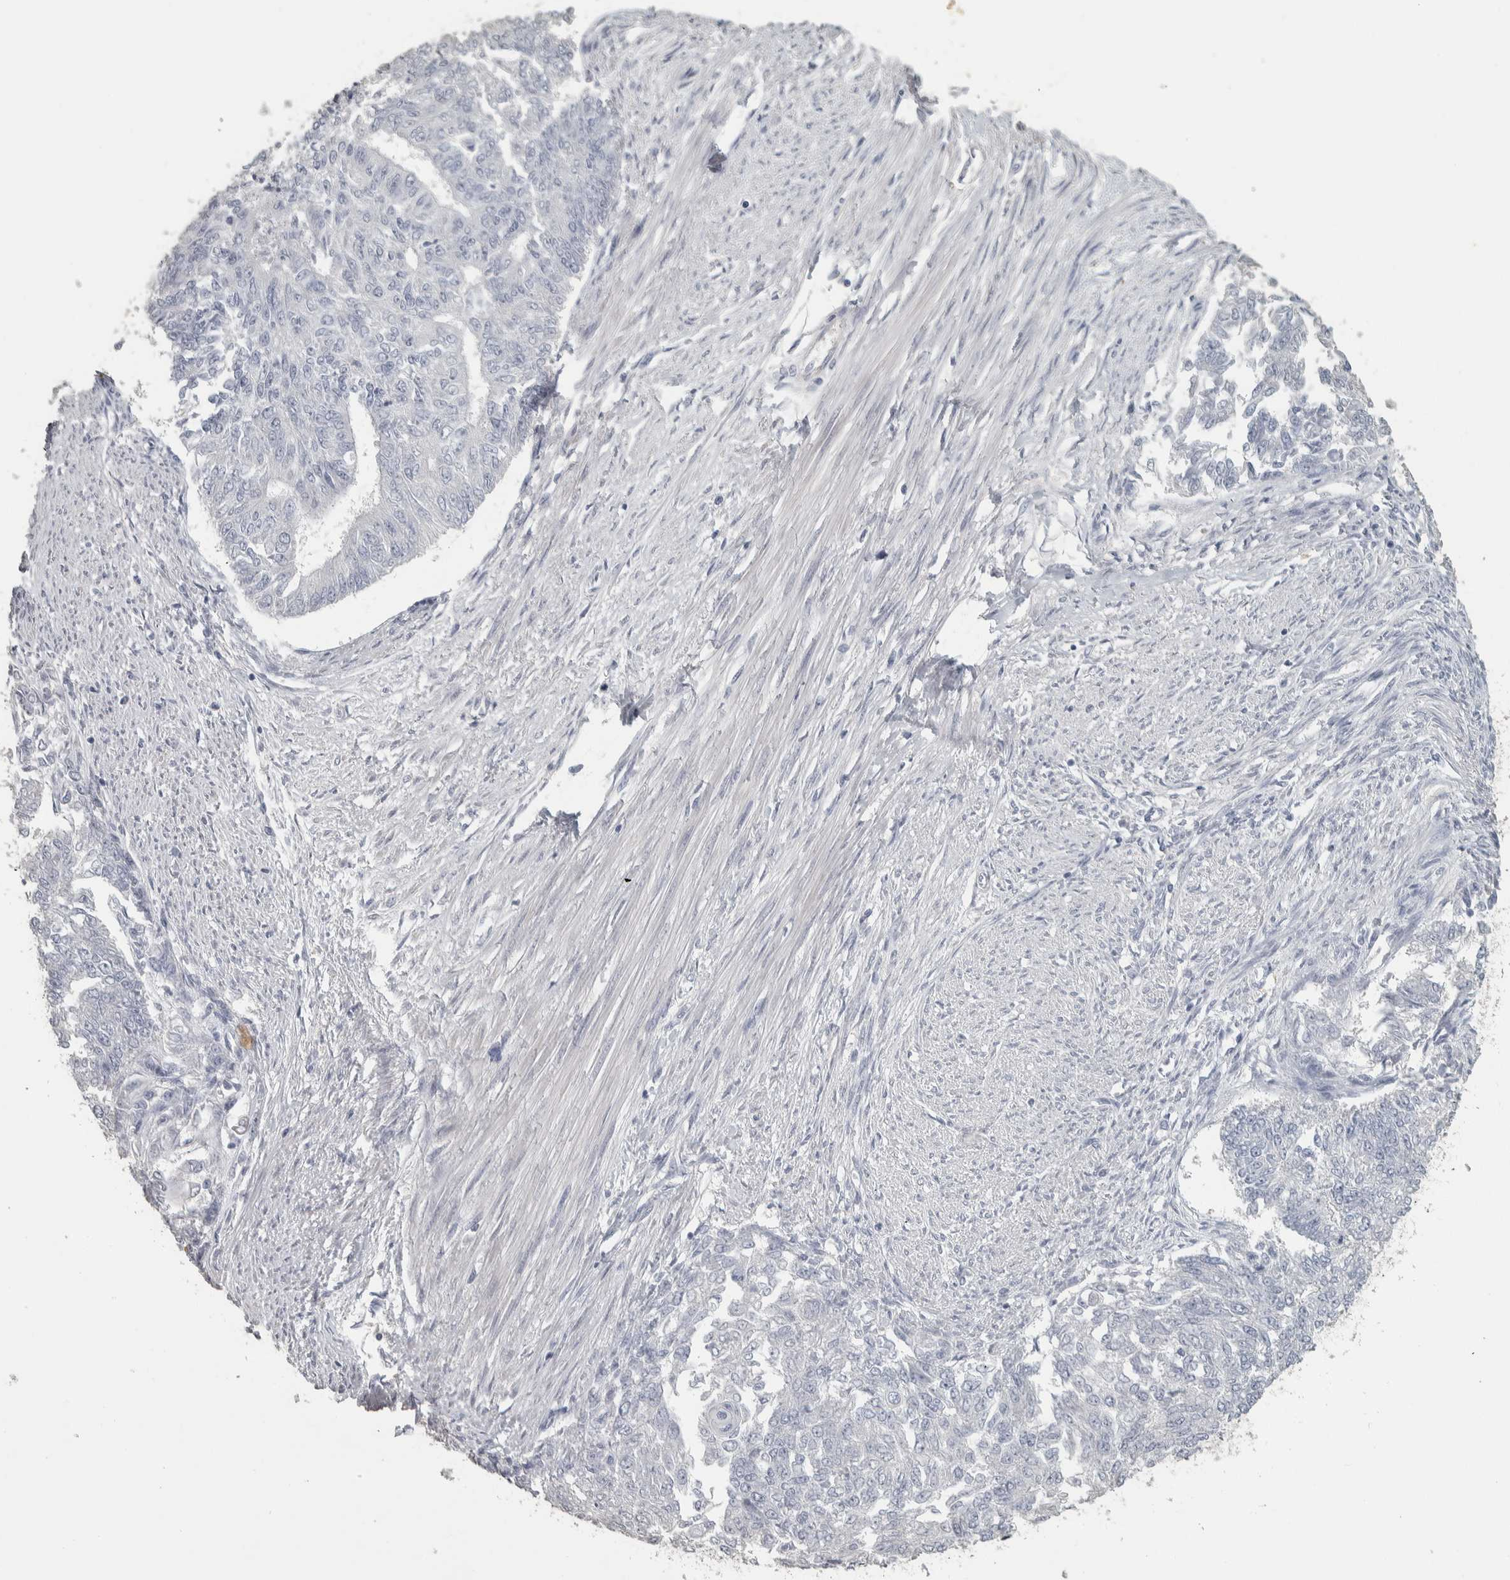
{"staining": {"intensity": "negative", "quantity": "none", "location": "none"}, "tissue": "endometrial cancer", "cell_type": "Tumor cells", "image_type": "cancer", "snomed": [{"axis": "morphology", "description": "Adenocarcinoma, NOS"}, {"axis": "topography", "description": "Endometrium"}], "caption": "This is an immunohistochemistry histopathology image of human endometrial cancer. There is no positivity in tumor cells.", "gene": "DCAF10", "patient": {"sex": "female", "age": 32}}